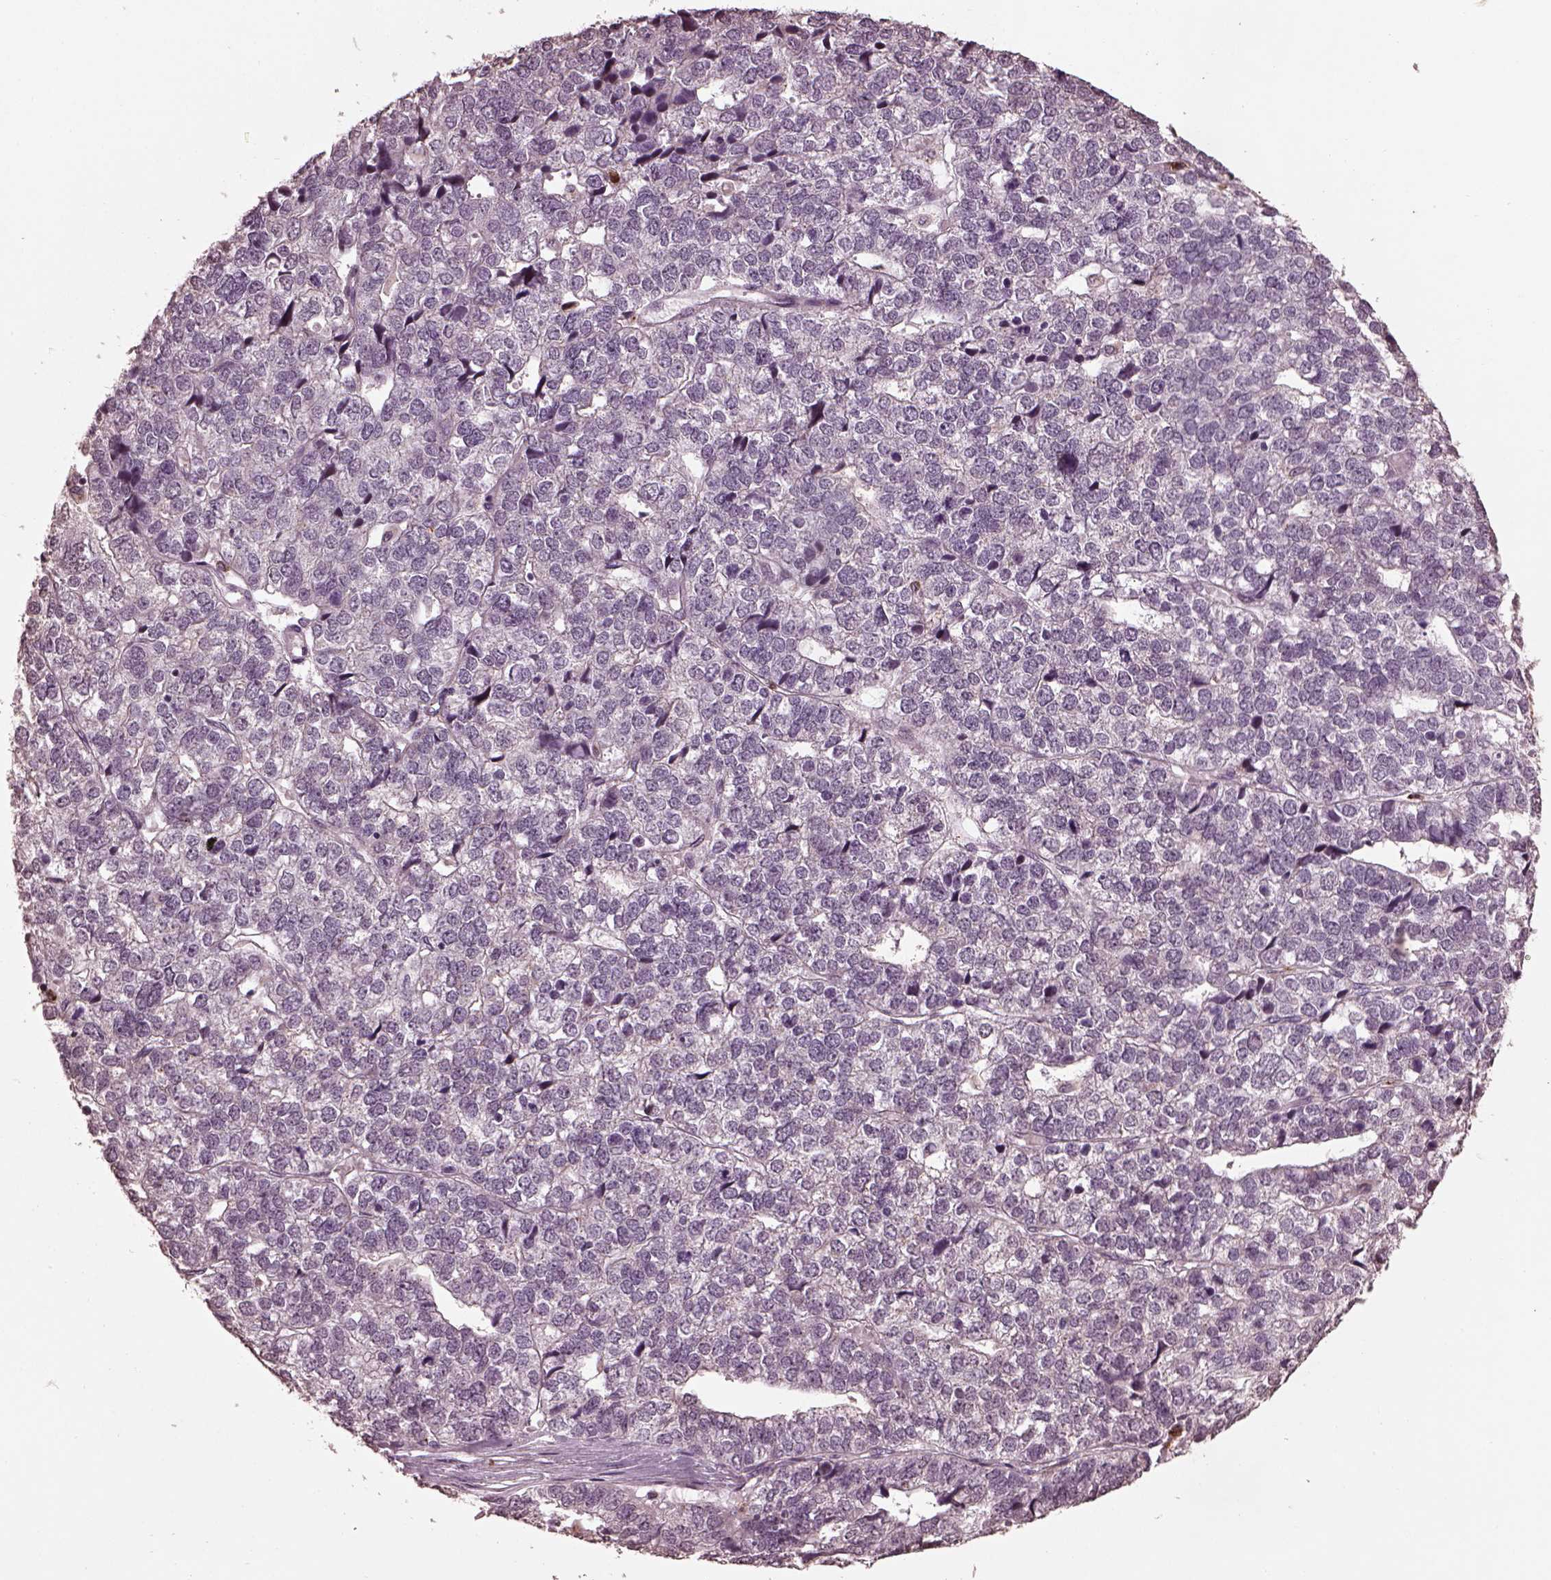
{"staining": {"intensity": "negative", "quantity": "none", "location": "none"}, "tissue": "stomach cancer", "cell_type": "Tumor cells", "image_type": "cancer", "snomed": [{"axis": "morphology", "description": "Adenocarcinoma, NOS"}, {"axis": "topography", "description": "Stomach"}], "caption": "This is an IHC micrograph of human adenocarcinoma (stomach). There is no positivity in tumor cells.", "gene": "RUFY3", "patient": {"sex": "male", "age": 69}}